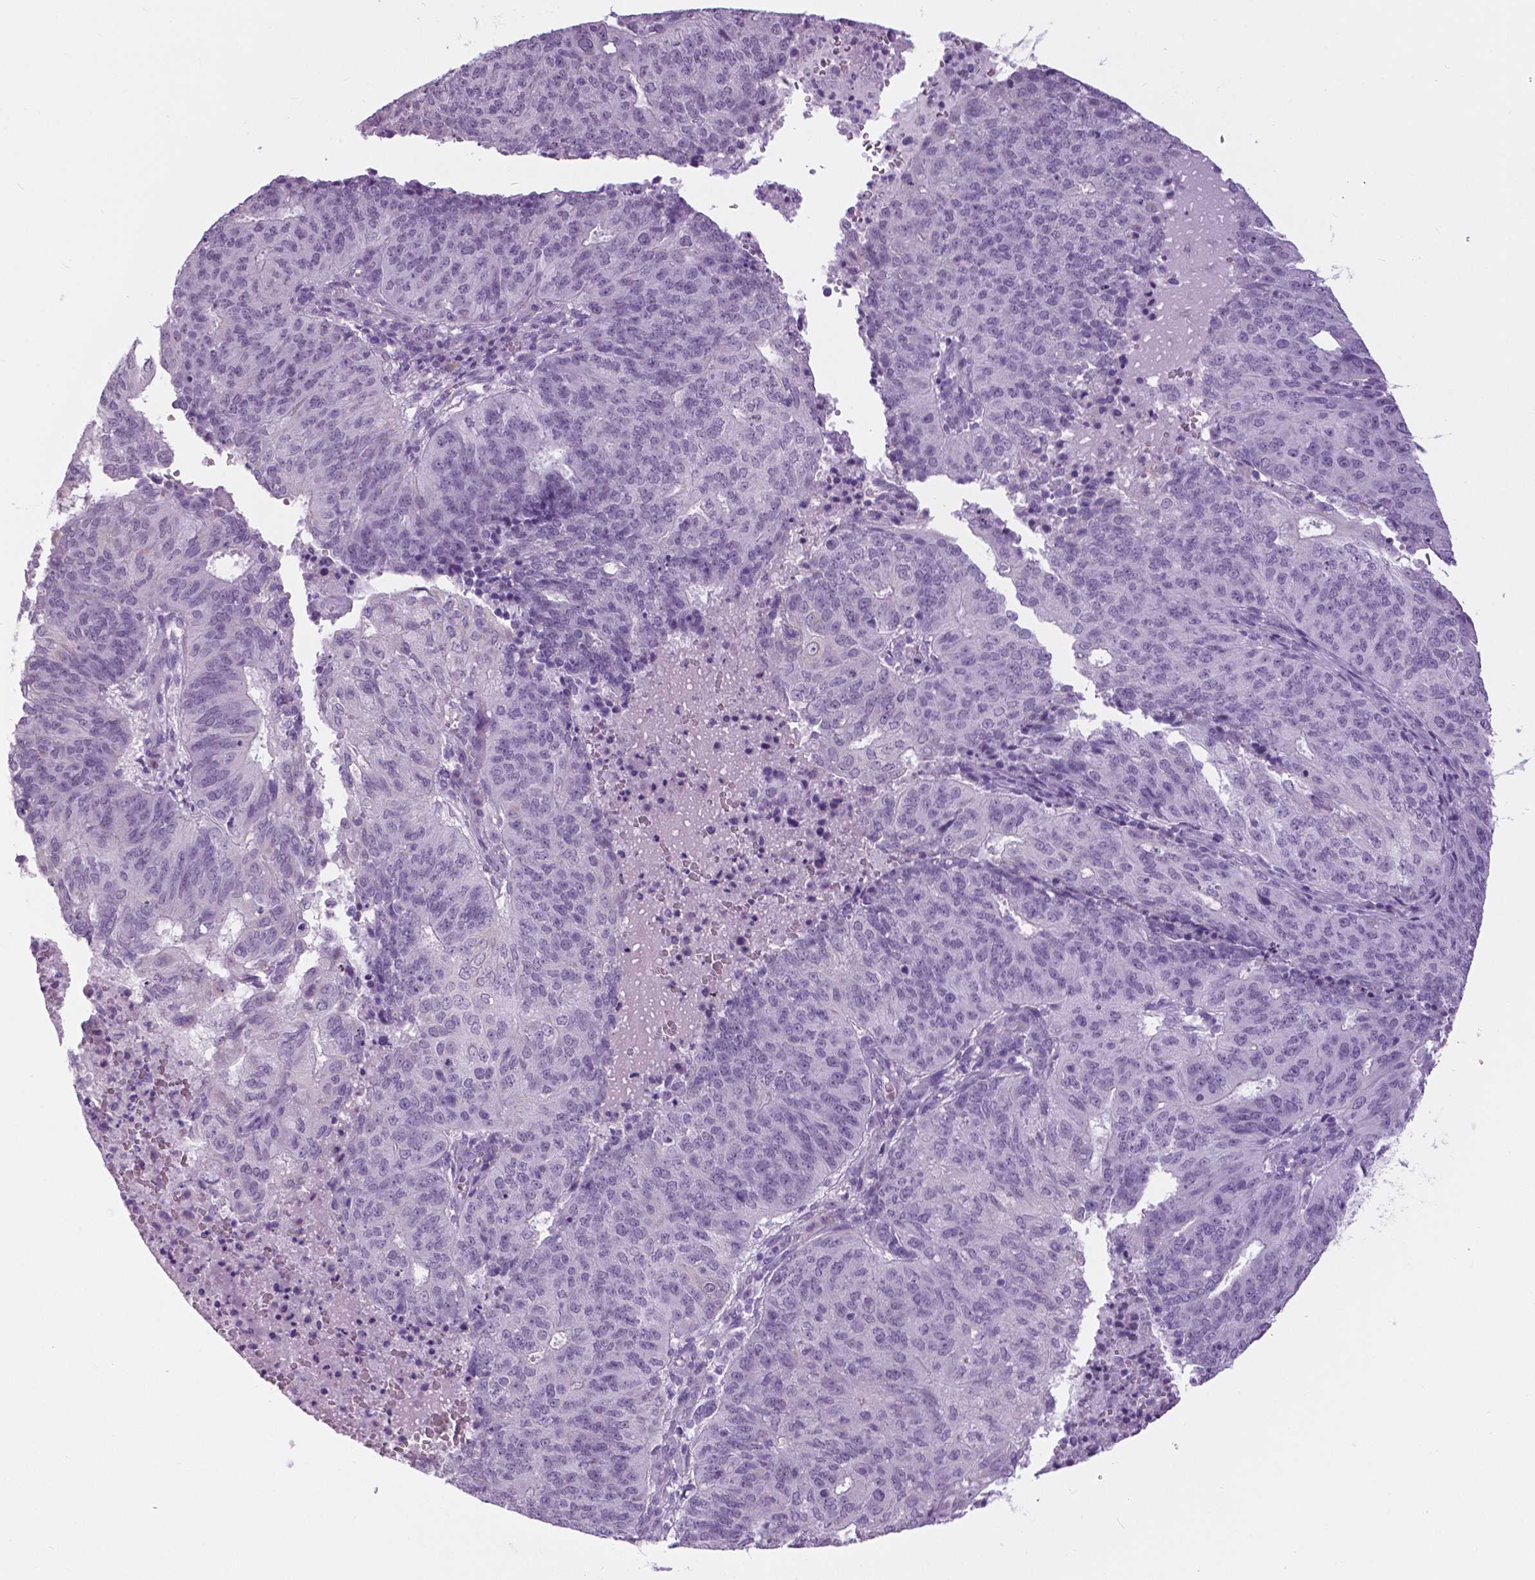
{"staining": {"intensity": "negative", "quantity": "none", "location": "none"}, "tissue": "endometrial cancer", "cell_type": "Tumor cells", "image_type": "cancer", "snomed": [{"axis": "morphology", "description": "Adenocarcinoma, NOS"}, {"axis": "topography", "description": "Endometrium"}], "caption": "IHC of human adenocarcinoma (endometrial) displays no staining in tumor cells.", "gene": "MYOM1", "patient": {"sex": "female", "age": 82}}